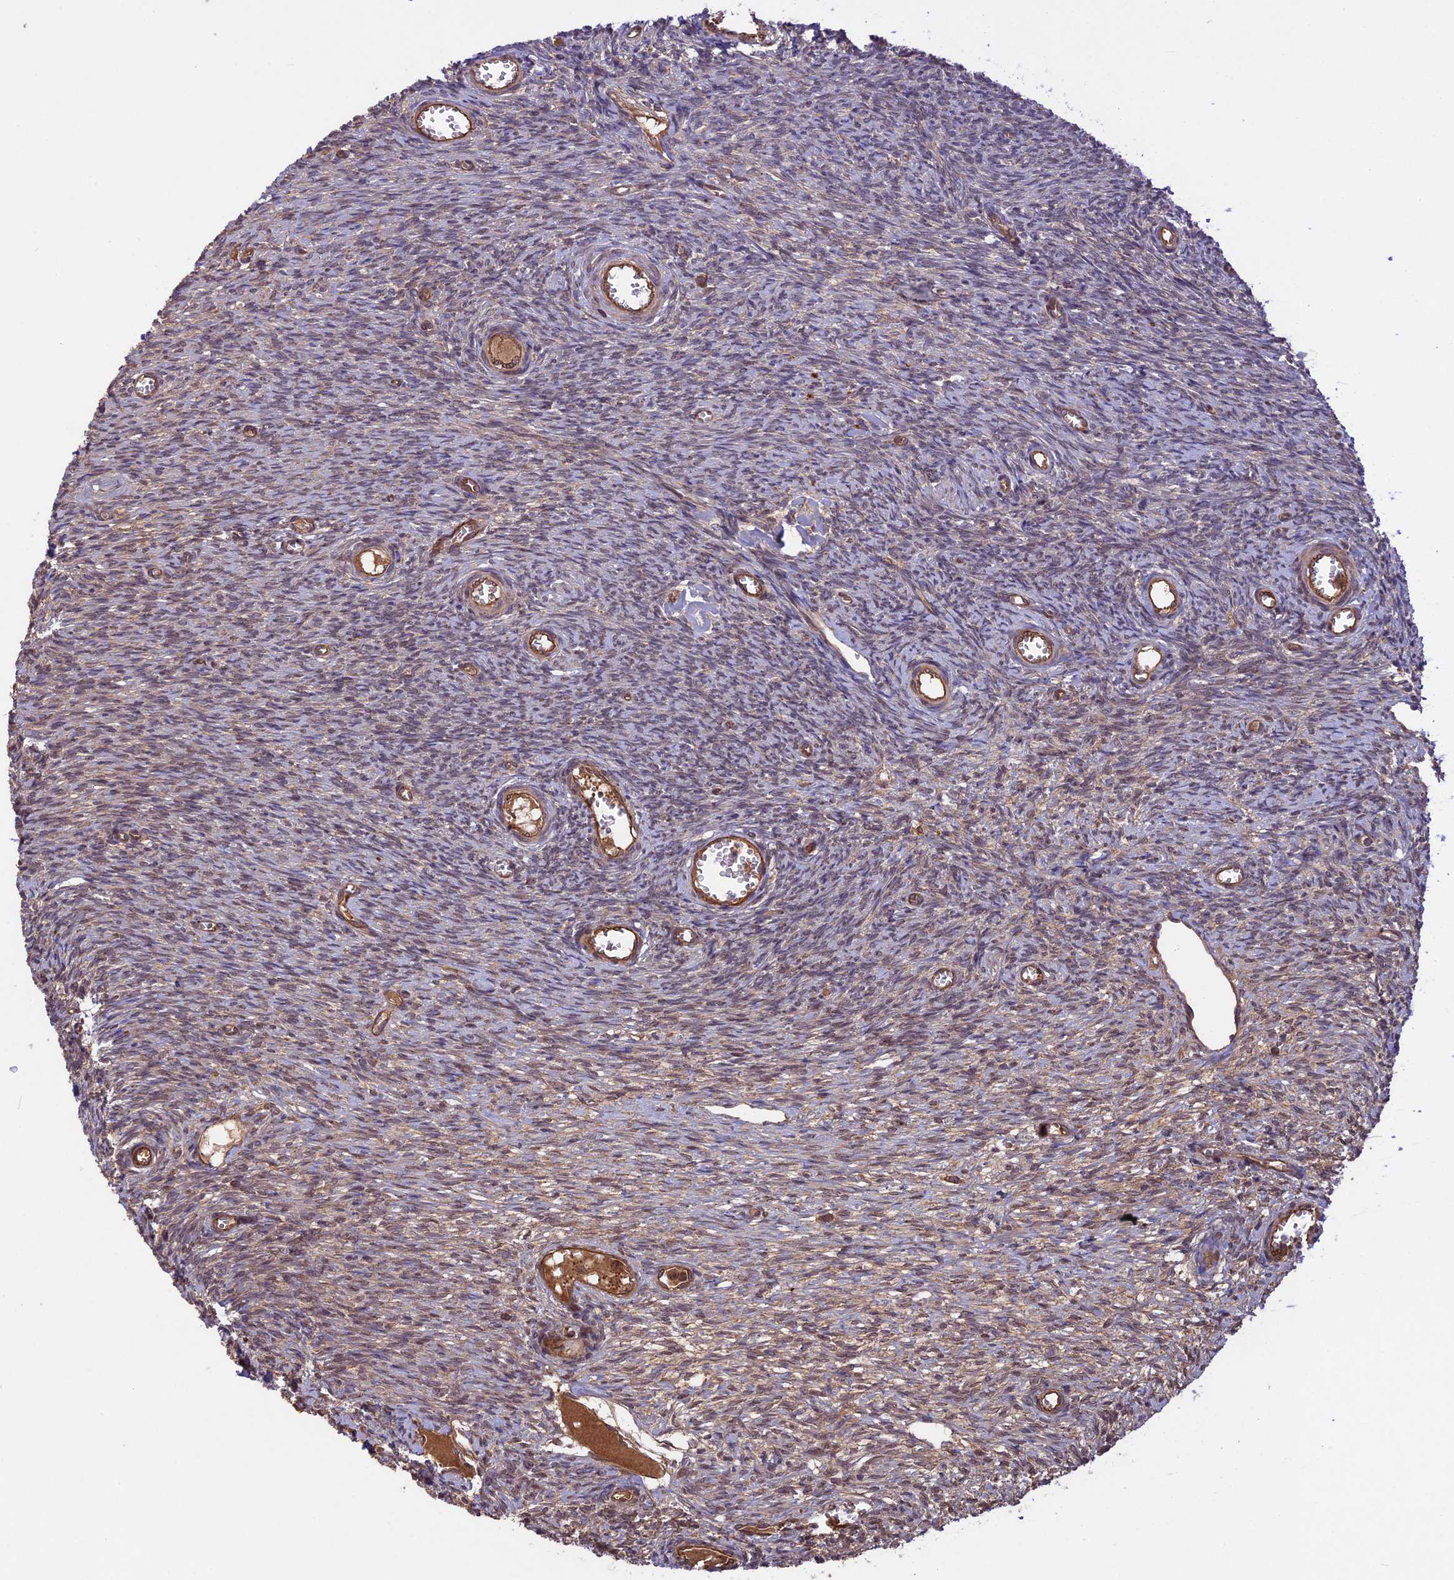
{"staining": {"intensity": "weak", "quantity": "25%-75%", "location": "cytoplasmic/membranous"}, "tissue": "ovary", "cell_type": "Ovarian stroma cells", "image_type": "normal", "snomed": [{"axis": "morphology", "description": "Normal tissue, NOS"}, {"axis": "topography", "description": "Ovary"}], "caption": "About 25%-75% of ovarian stroma cells in benign human ovary reveal weak cytoplasmic/membranous protein positivity as visualized by brown immunohistochemical staining.", "gene": "CCDC125", "patient": {"sex": "female", "age": 44}}